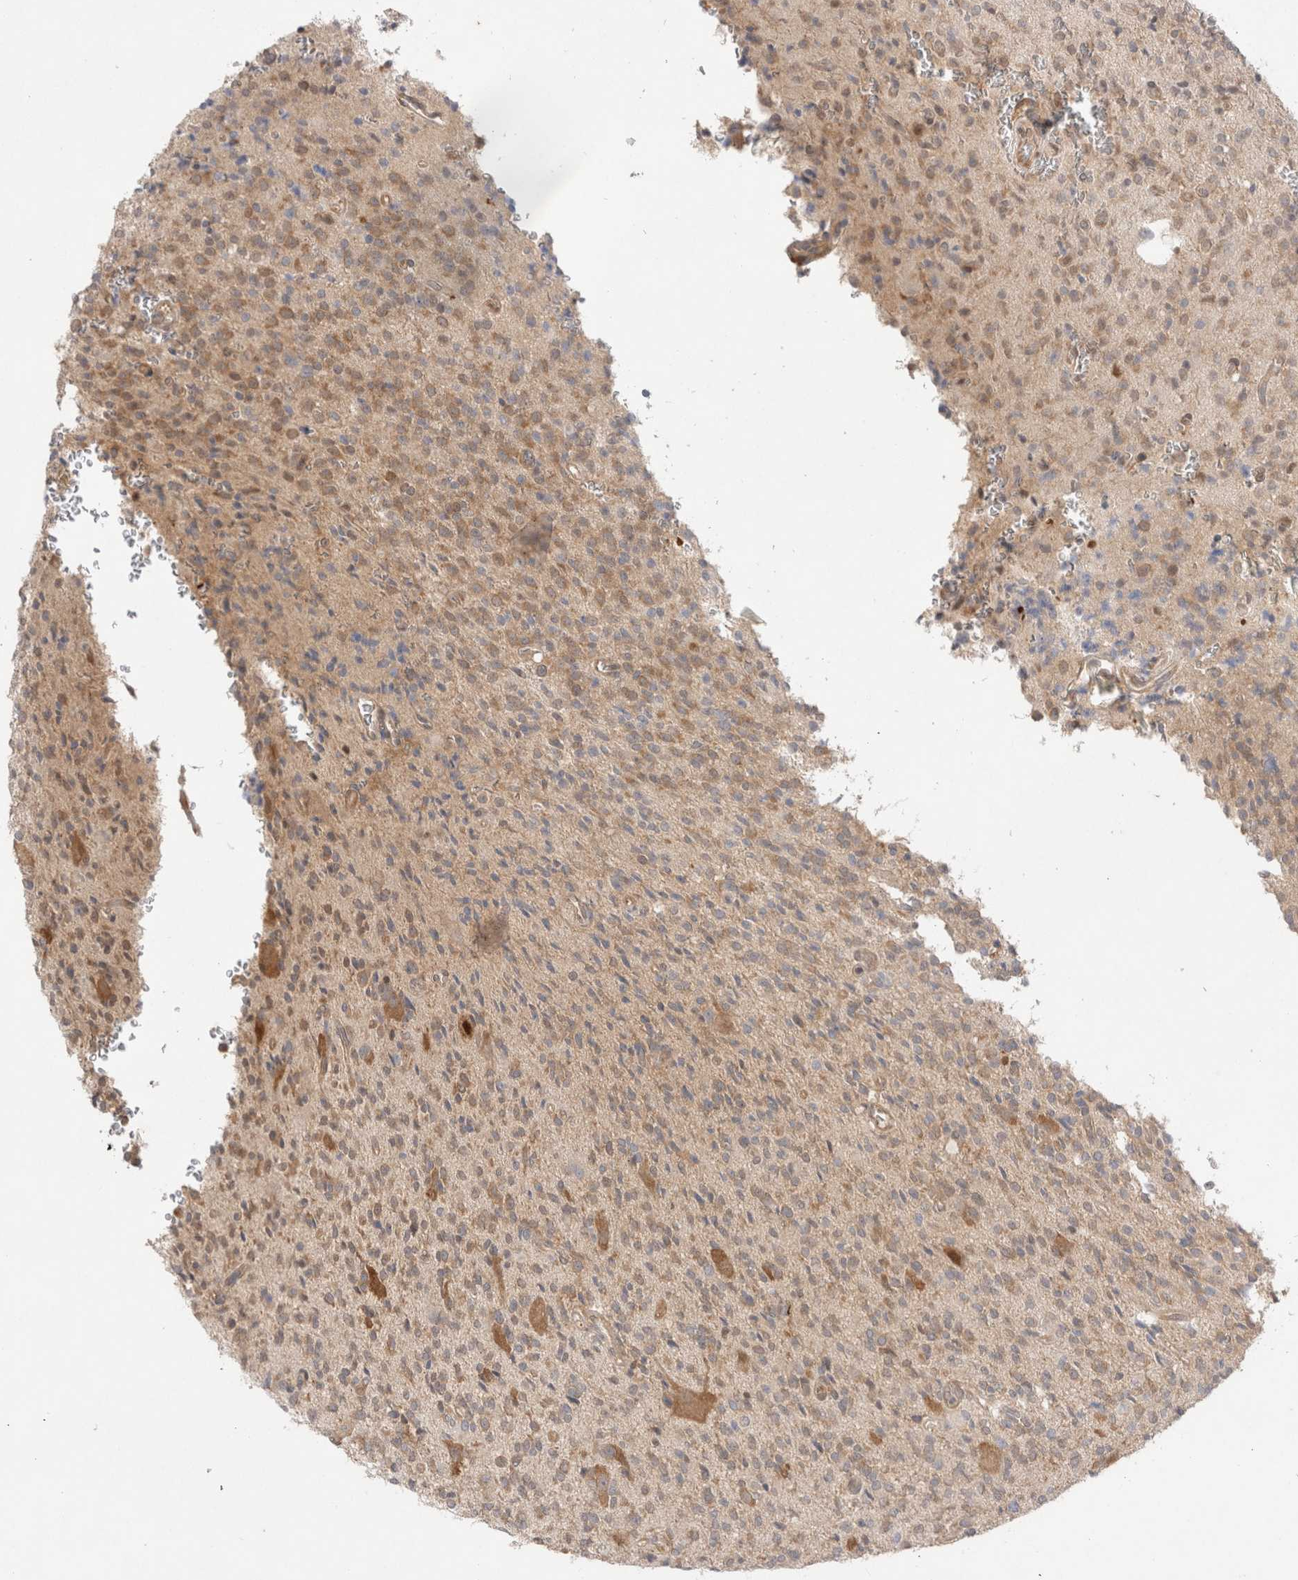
{"staining": {"intensity": "weak", "quantity": ">75%", "location": "cytoplasmic/membranous"}, "tissue": "glioma", "cell_type": "Tumor cells", "image_type": "cancer", "snomed": [{"axis": "morphology", "description": "Glioma, malignant, High grade"}, {"axis": "topography", "description": "Brain"}], "caption": "Weak cytoplasmic/membranous protein positivity is identified in approximately >75% of tumor cells in malignant high-grade glioma.", "gene": "EIF3E", "patient": {"sex": "male", "age": 34}}